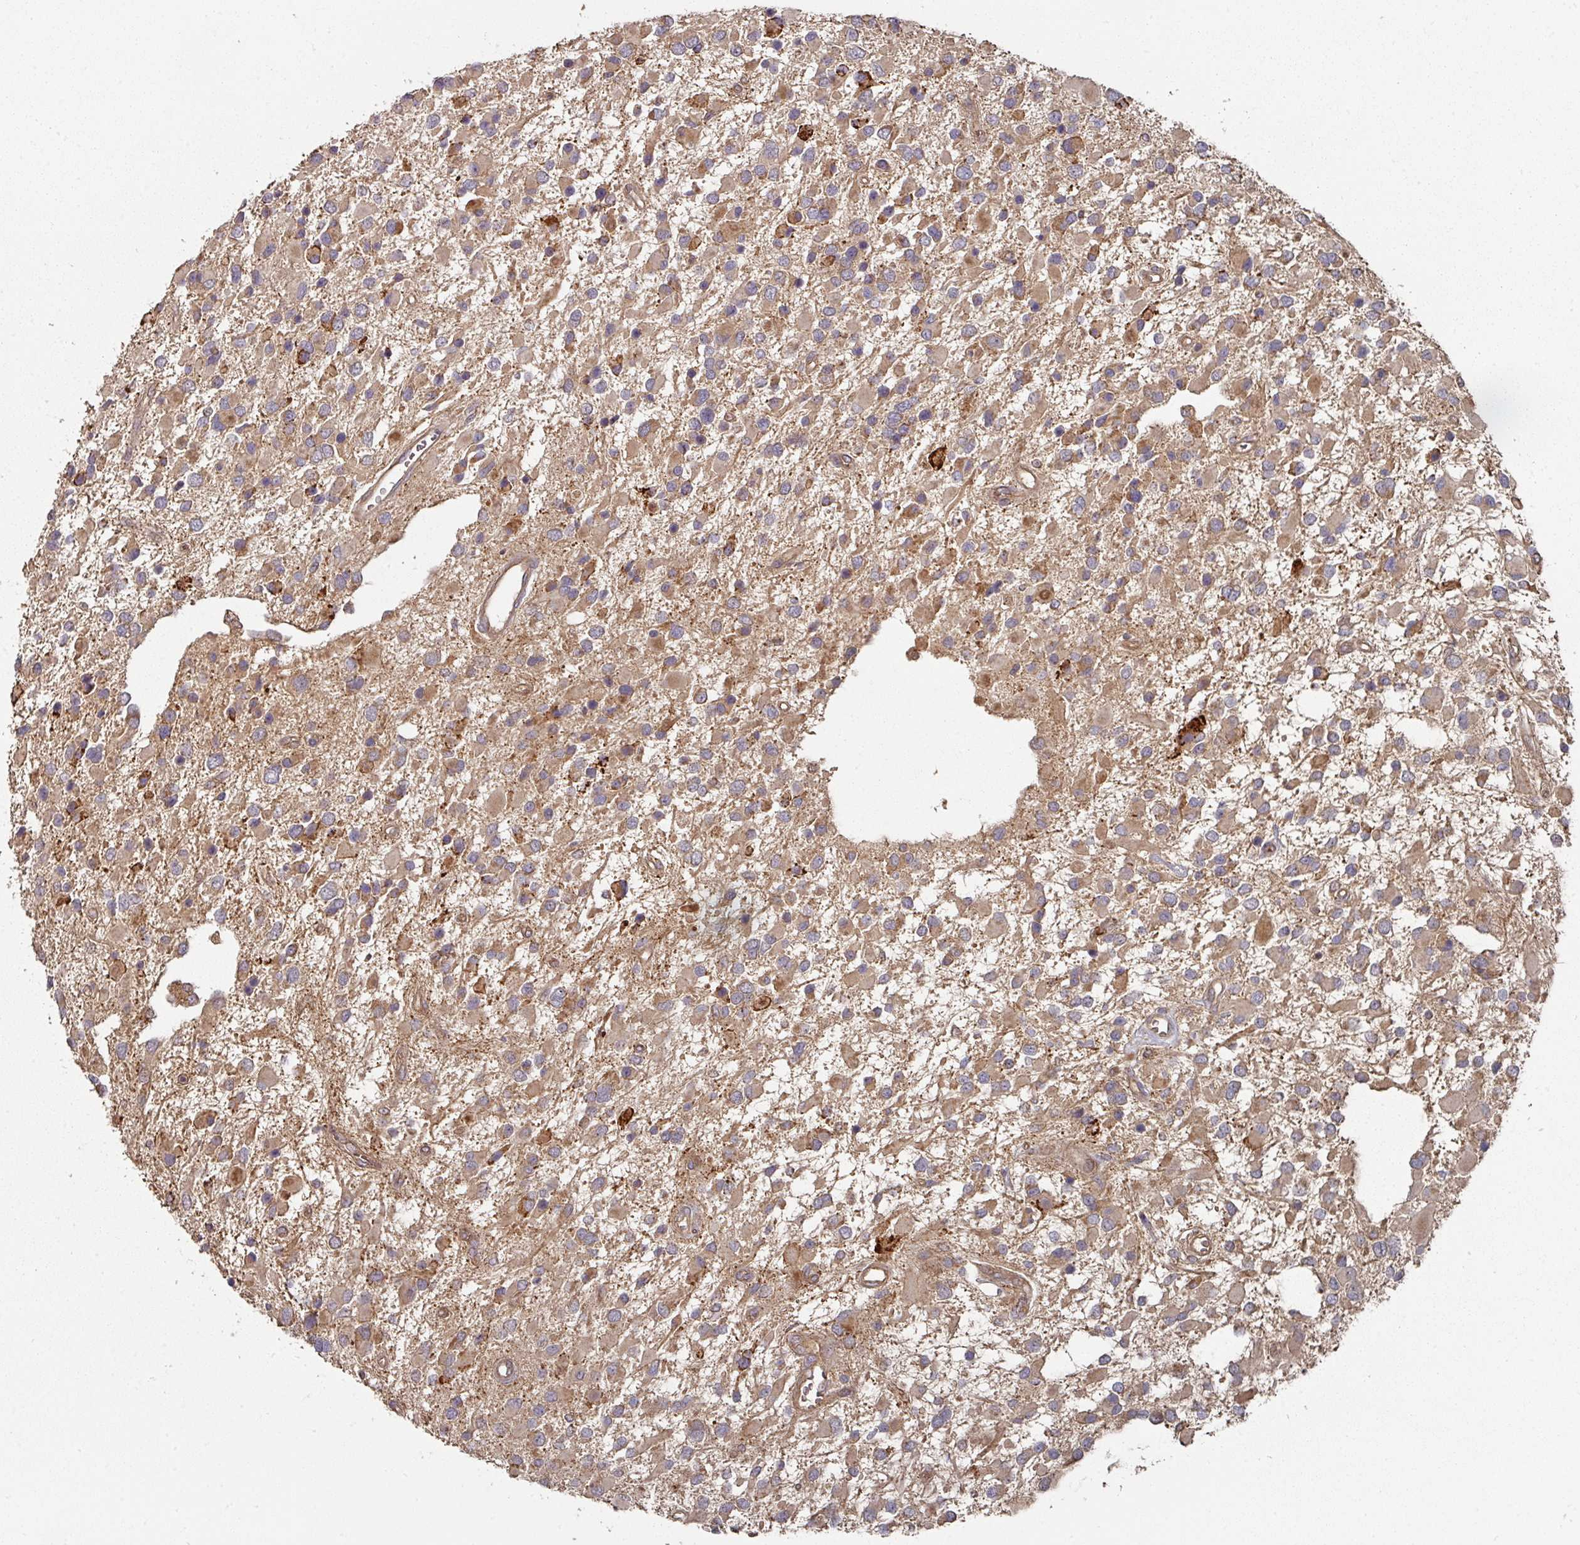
{"staining": {"intensity": "moderate", "quantity": ">75%", "location": "cytoplasmic/membranous"}, "tissue": "glioma", "cell_type": "Tumor cells", "image_type": "cancer", "snomed": [{"axis": "morphology", "description": "Glioma, malignant, High grade"}, {"axis": "topography", "description": "Brain"}], "caption": "Protein staining of glioma tissue exhibits moderate cytoplasmic/membranous staining in approximately >75% of tumor cells.", "gene": "DNAJC7", "patient": {"sex": "male", "age": 53}}